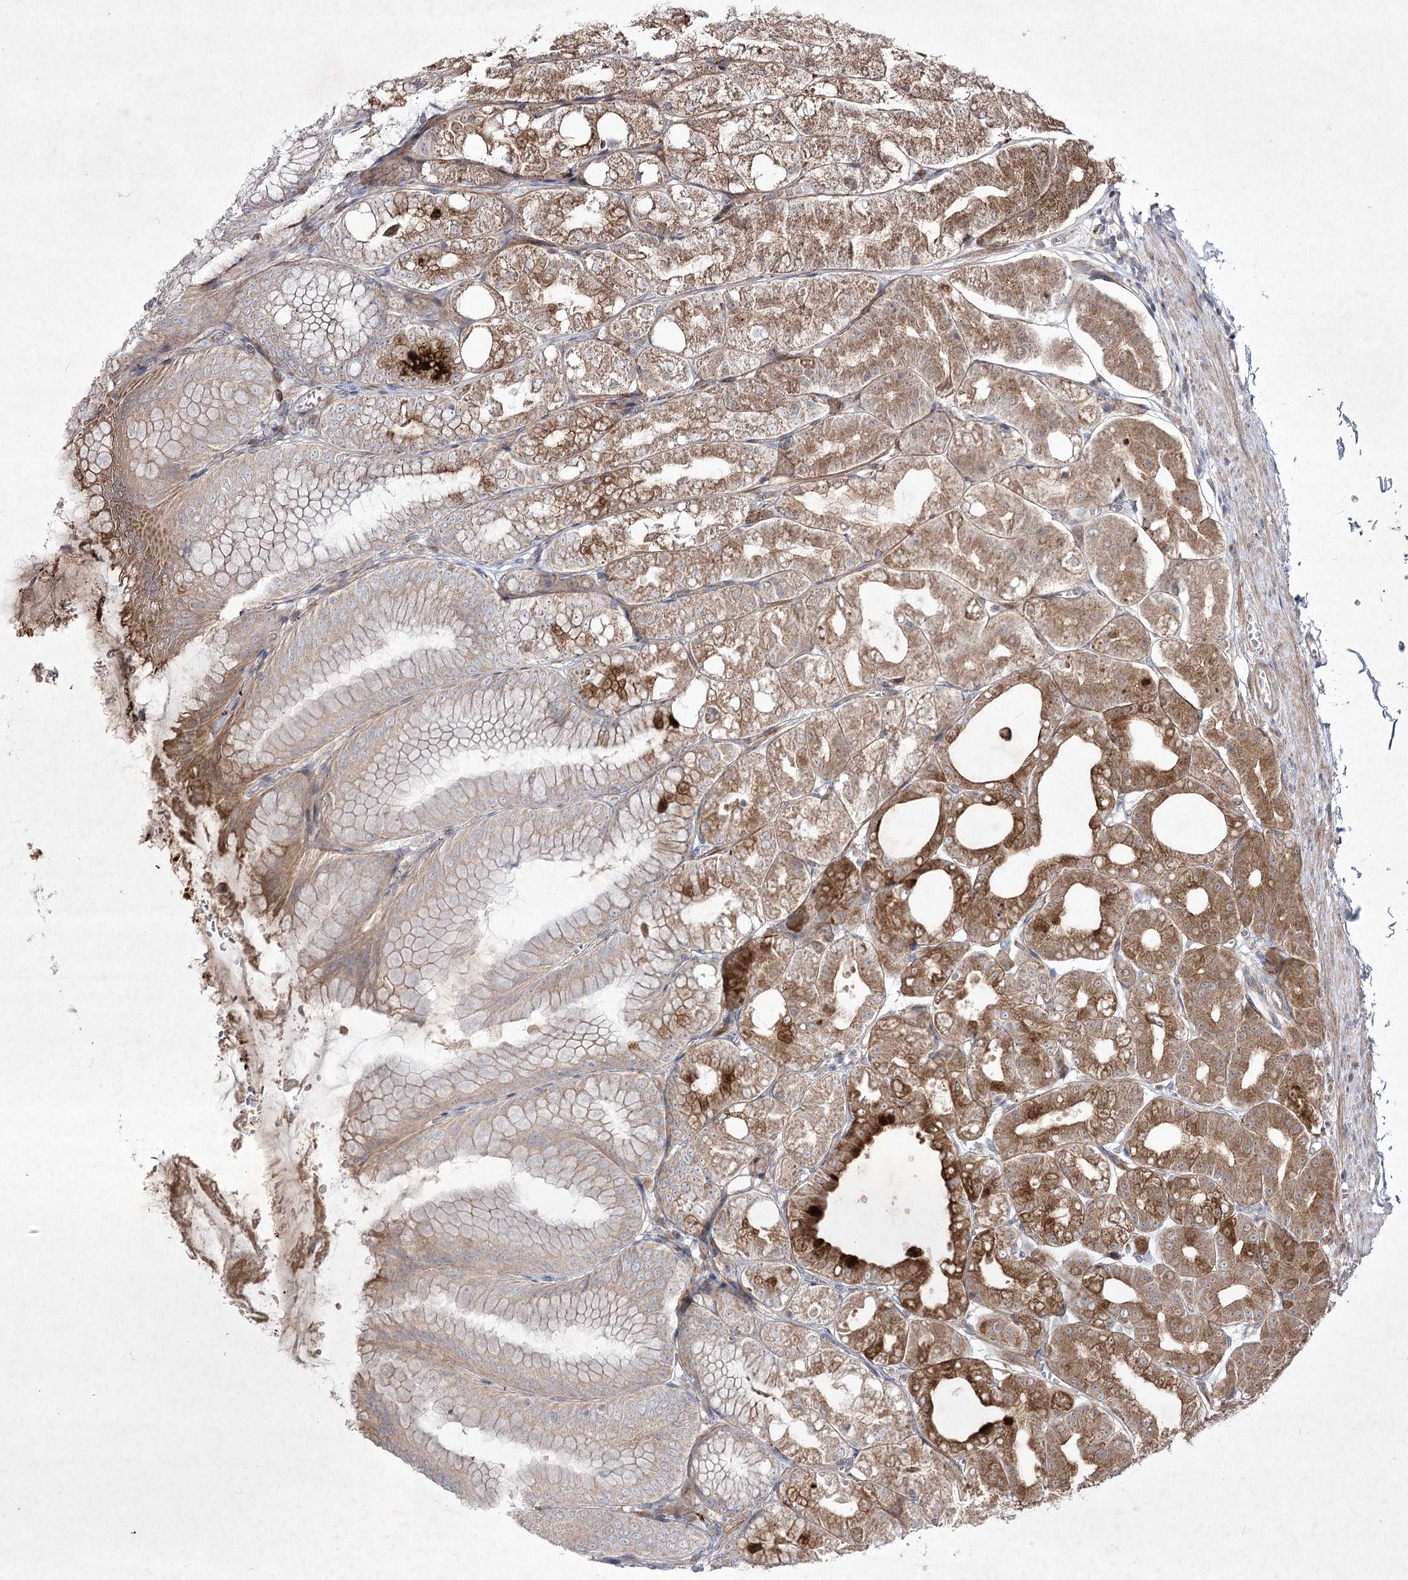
{"staining": {"intensity": "moderate", "quantity": ">75%", "location": "cytoplasmic/membranous"}, "tissue": "stomach", "cell_type": "Glandular cells", "image_type": "normal", "snomed": [{"axis": "morphology", "description": "Normal tissue, NOS"}, {"axis": "topography", "description": "Stomach, lower"}], "caption": "This is a photomicrograph of immunohistochemistry (IHC) staining of benign stomach, which shows moderate positivity in the cytoplasmic/membranous of glandular cells.", "gene": "CIB2", "patient": {"sex": "male", "age": 71}}